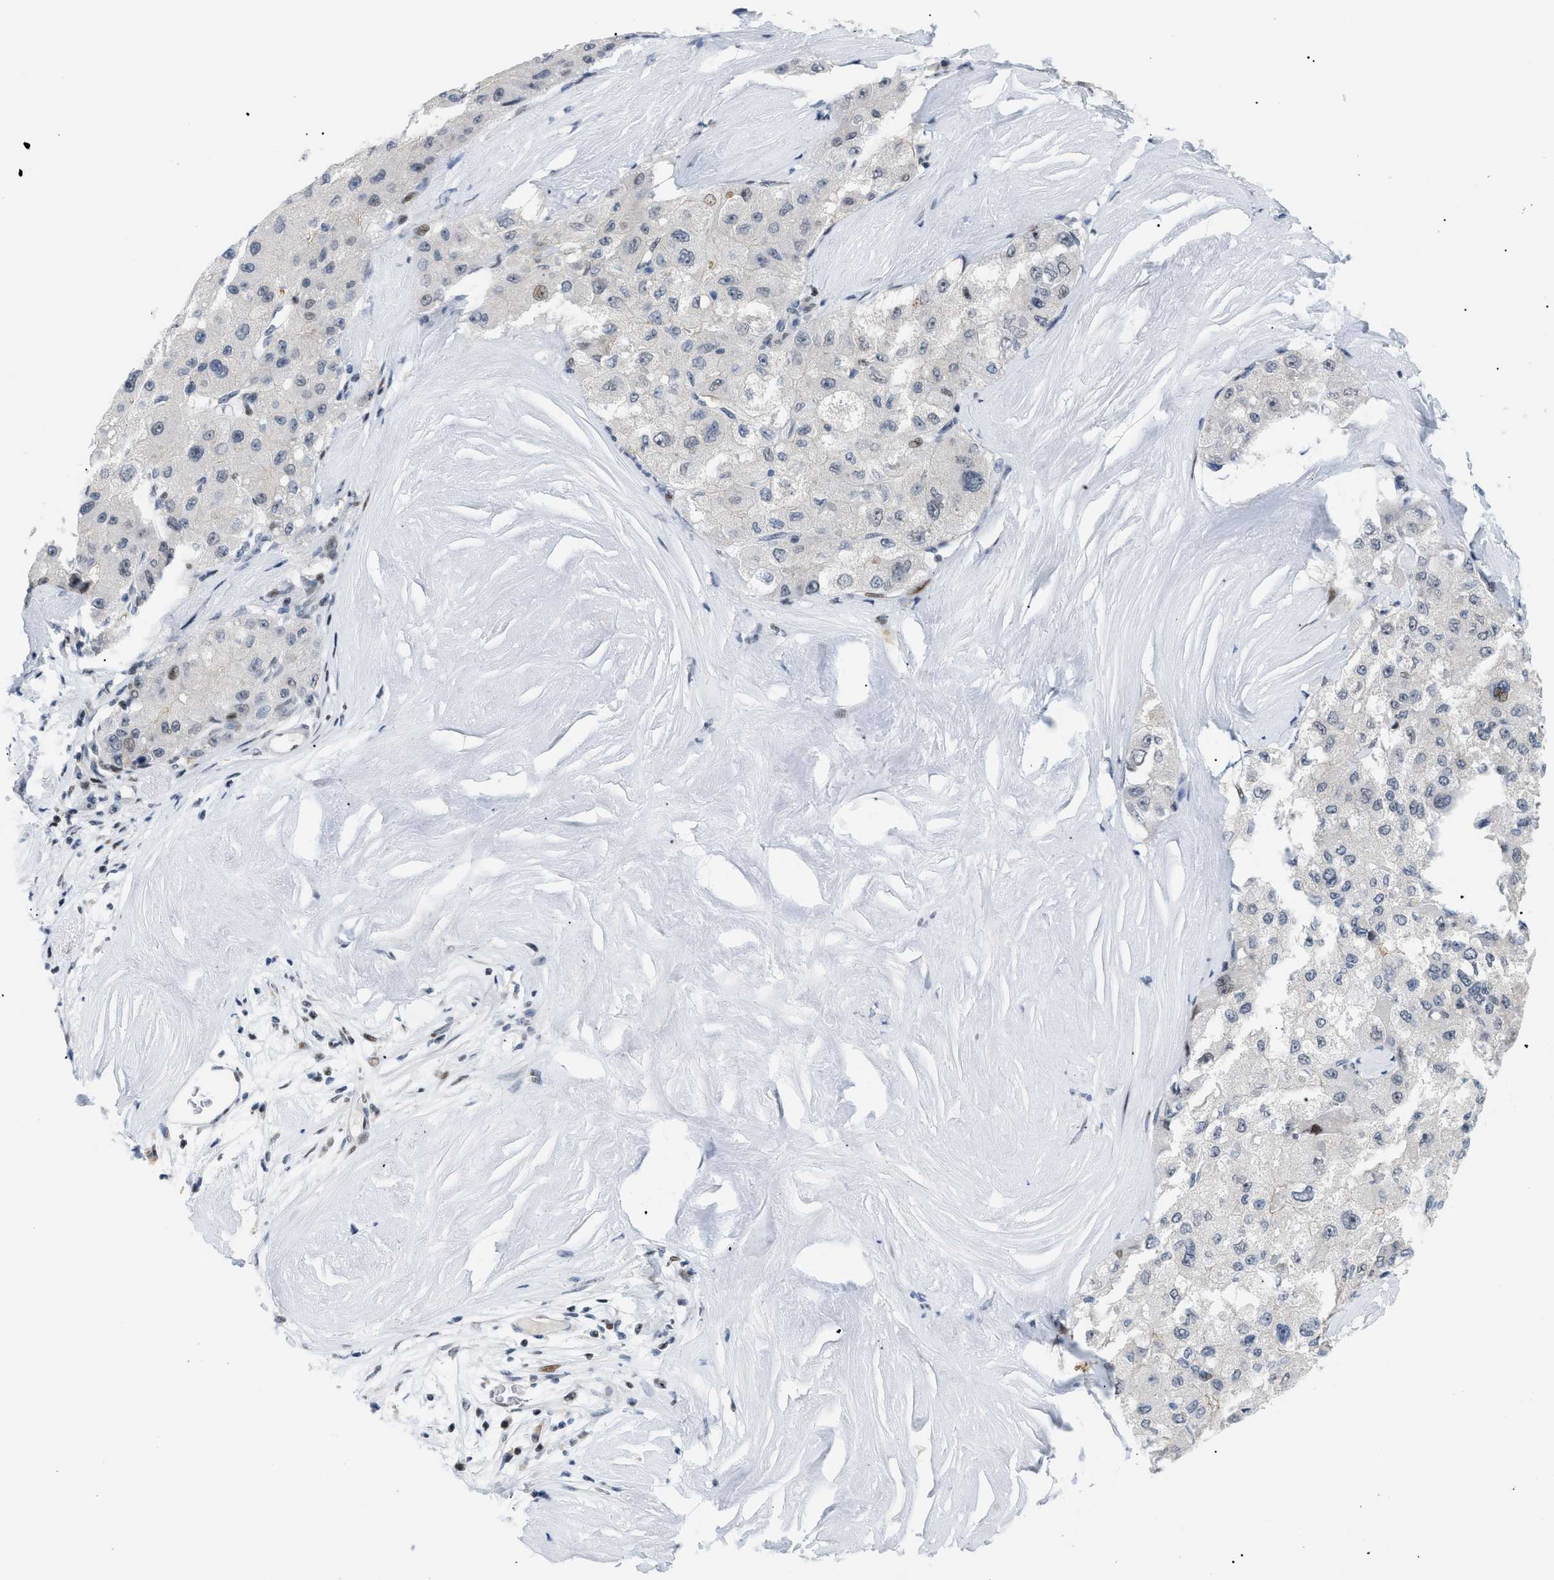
{"staining": {"intensity": "weak", "quantity": "<25%", "location": "nuclear"}, "tissue": "liver cancer", "cell_type": "Tumor cells", "image_type": "cancer", "snomed": [{"axis": "morphology", "description": "Carcinoma, Hepatocellular, NOS"}, {"axis": "topography", "description": "Liver"}], "caption": "Hepatocellular carcinoma (liver) was stained to show a protein in brown. There is no significant positivity in tumor cells.", "gene": "MED1", "patient": {"sex": "male", "age": 80}}